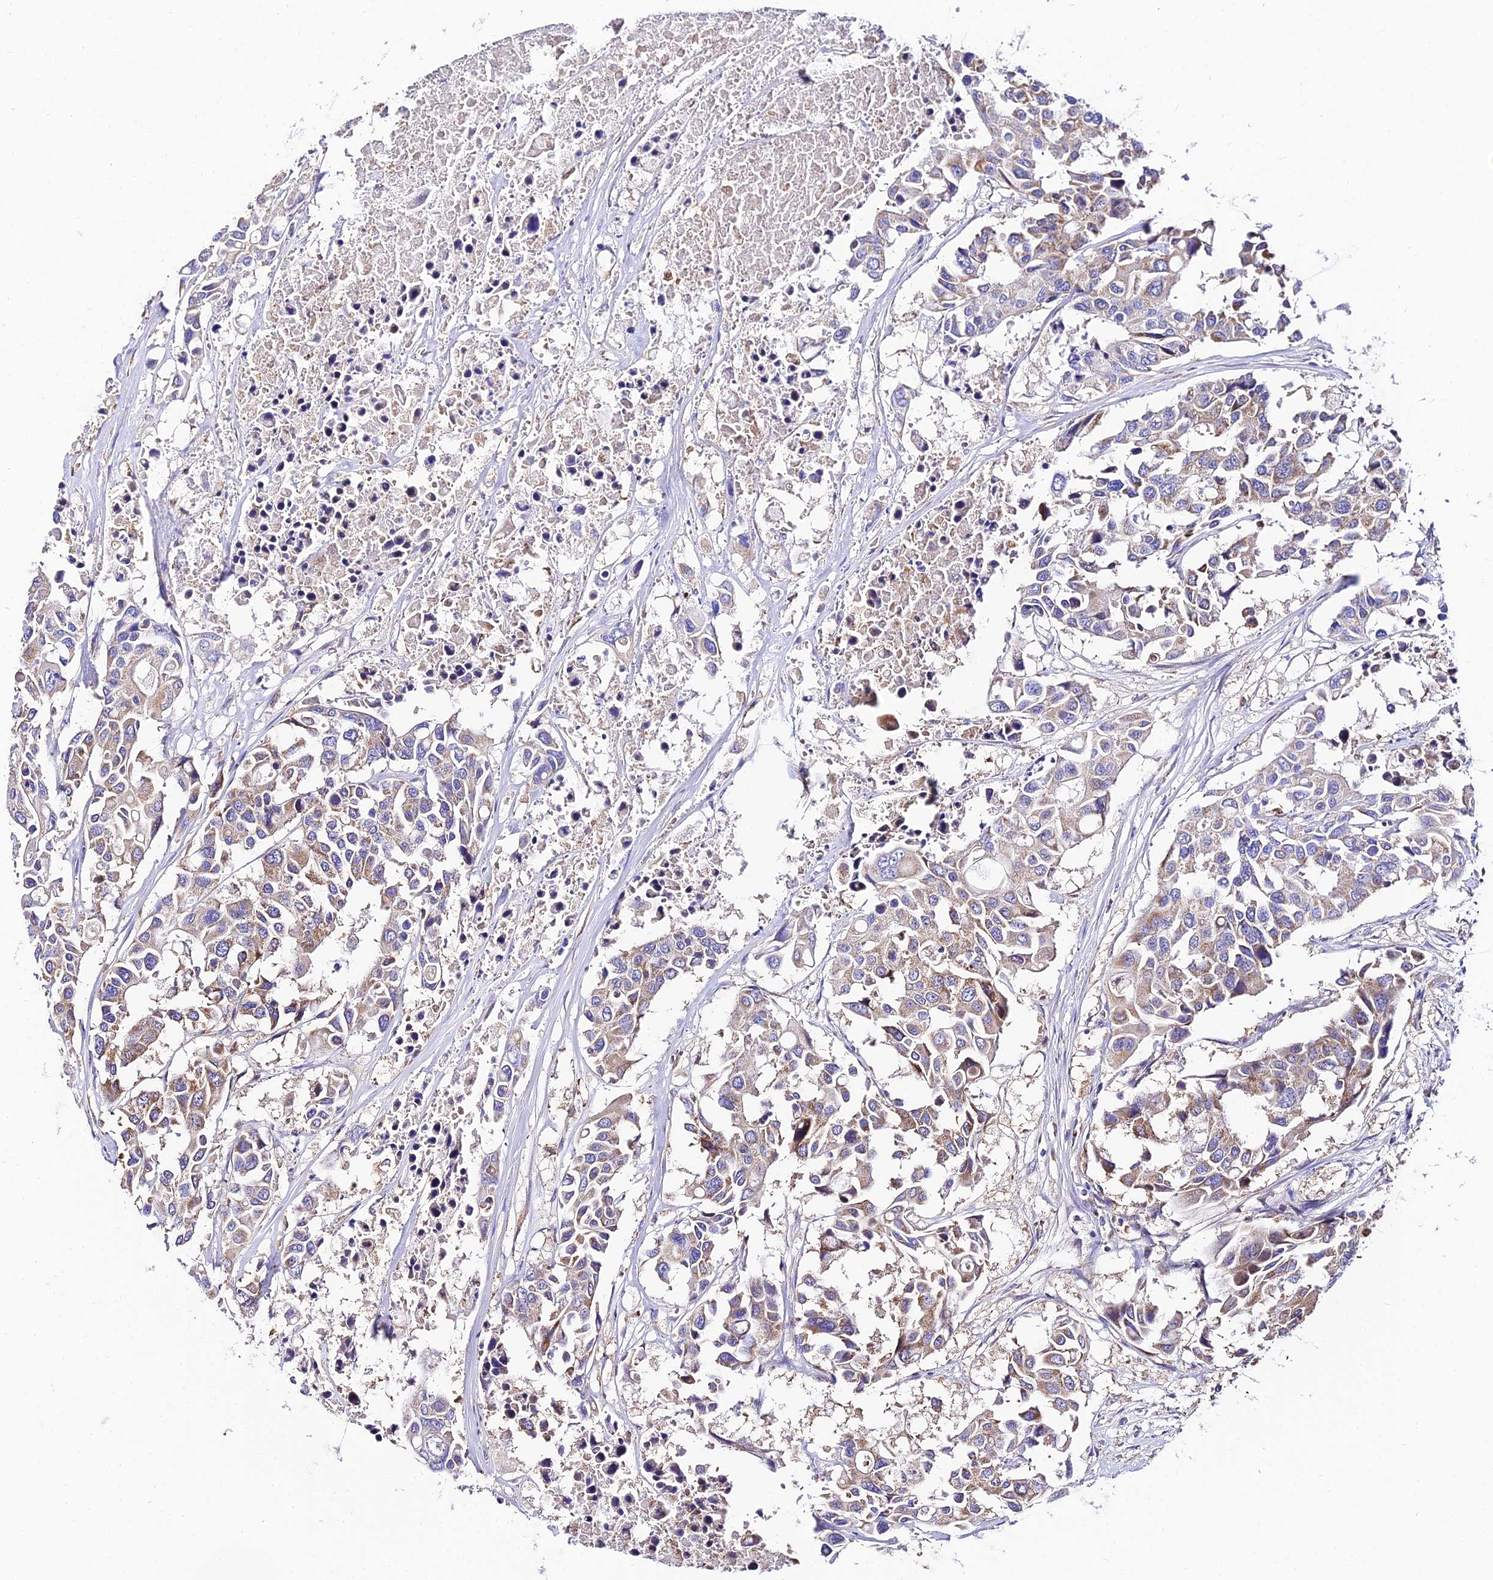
{"staining": {"intensity": "weak", "quantity": ">75%", "location": "cytoplasmic/membranous"}, "tissue": "colorectal cancer", "cell_type": "Tumor cells", "image_type": "cancer", "snomed": [{"axis": "morphology", "description": "Adenocarcinoma, NOS"}, {"axis": "topography", "description": "Colon"}], "caption": "Human adenocarcinoma (colorectal) stained for a protein (brown) reveals weak cytoplasmic/membranous positive expression in approximately >75% of tumor cells.", "gene": "OCIAD1", "patient": {"sex": "male", "age": 77}}